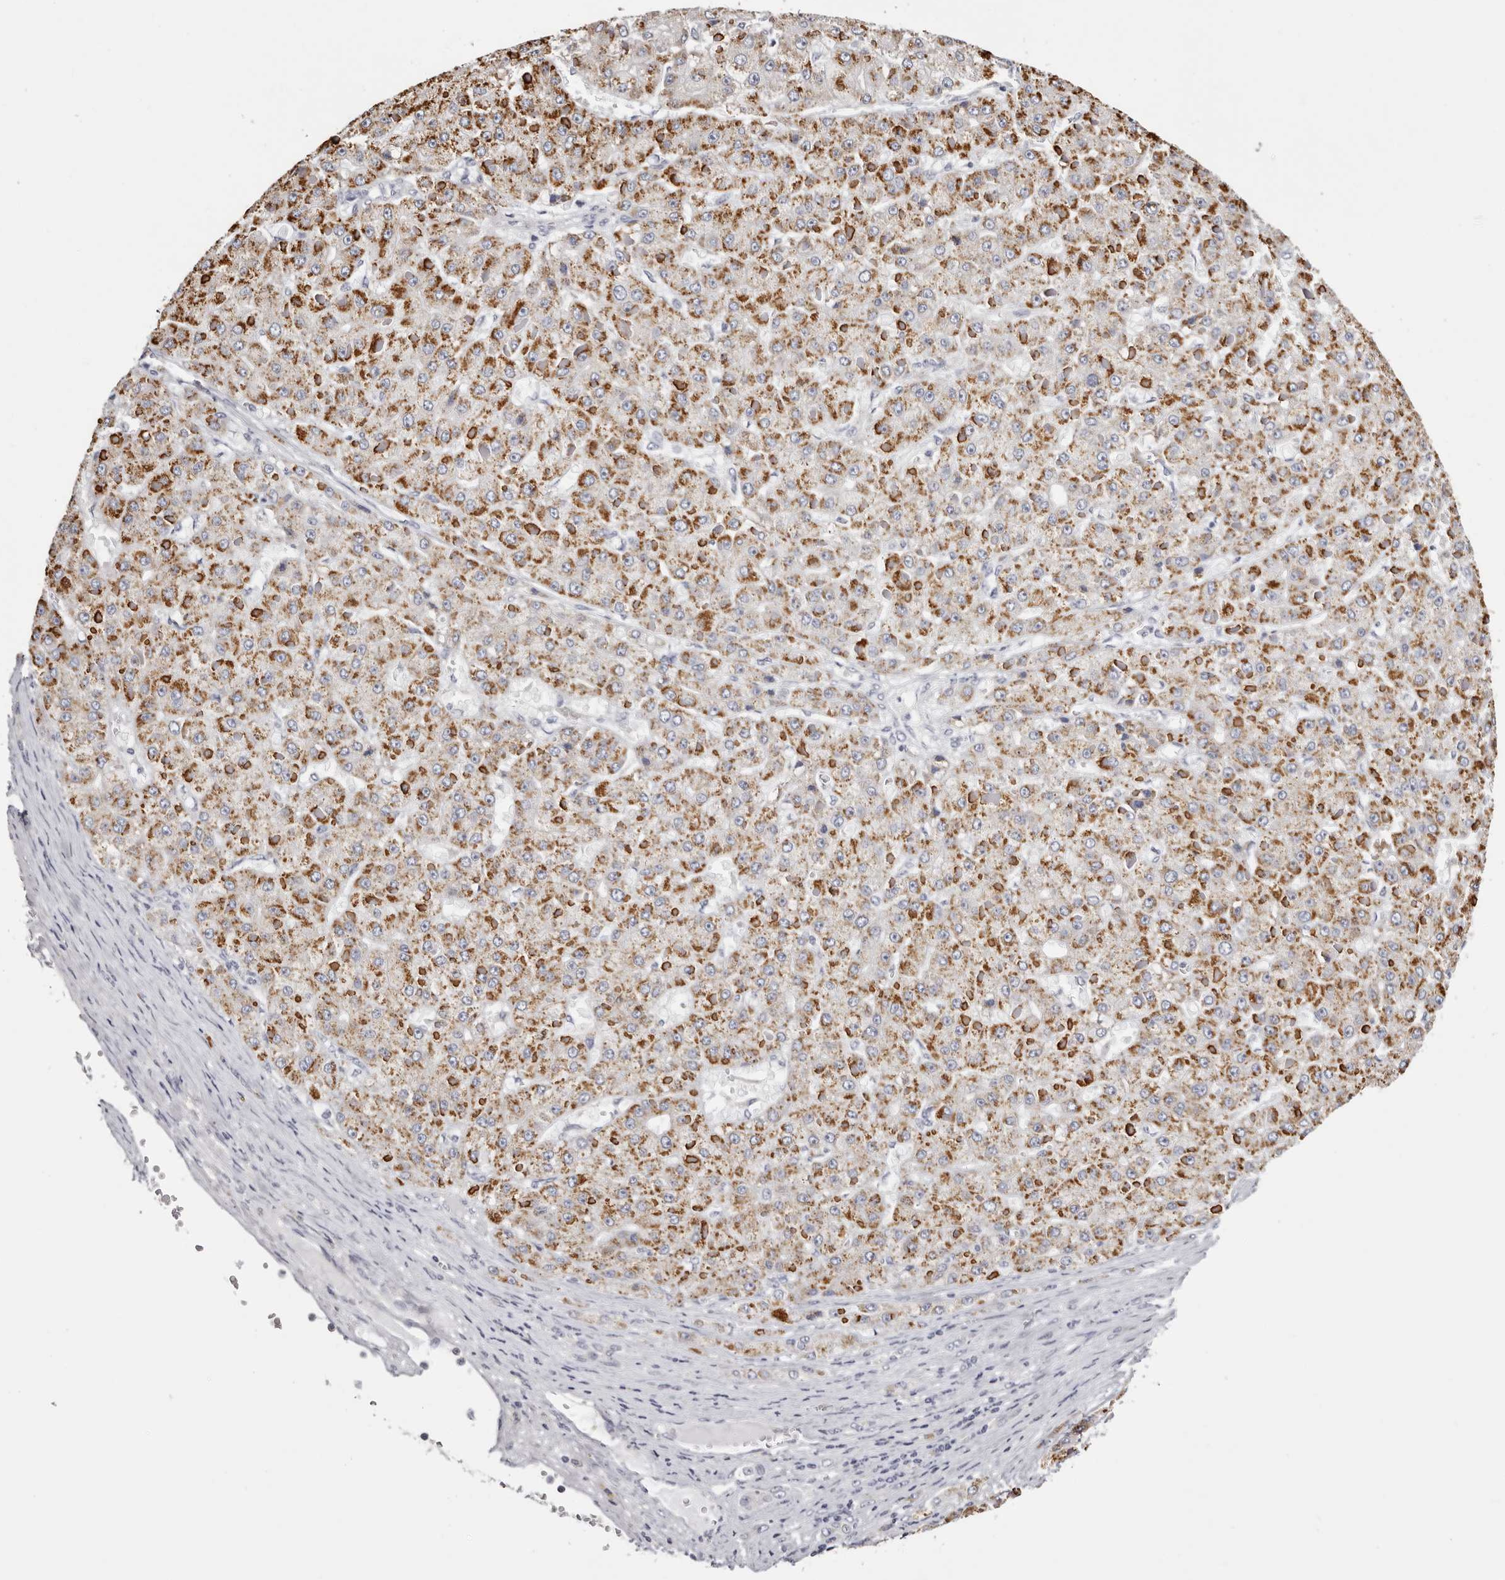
{"staining": {"intensity": "strong", "quantity": ">75%", "location": "cytoplasmic/membranous"}, "tissue": "liver cancer", "cell_type": "Tumor cells", "image_type": "cancer", "snomed": [{"axis": "morphology", "description": "Carcinoma, Hepatocellular, NOS"}, {"axis": "topography", "description": "Liver"}], "caption": "Immunohistochemical staining of human hepatocellular carcinoma (liver) displays strong cytoplasmic/membranous protein positivity in about >75% of tumor cells. (DAB (3,3'-diaminobenzidine) IHC with brightfield microscopy, high magnification).", "gene": "ROM1", "patient": {"sex": "female", "age": 73}}